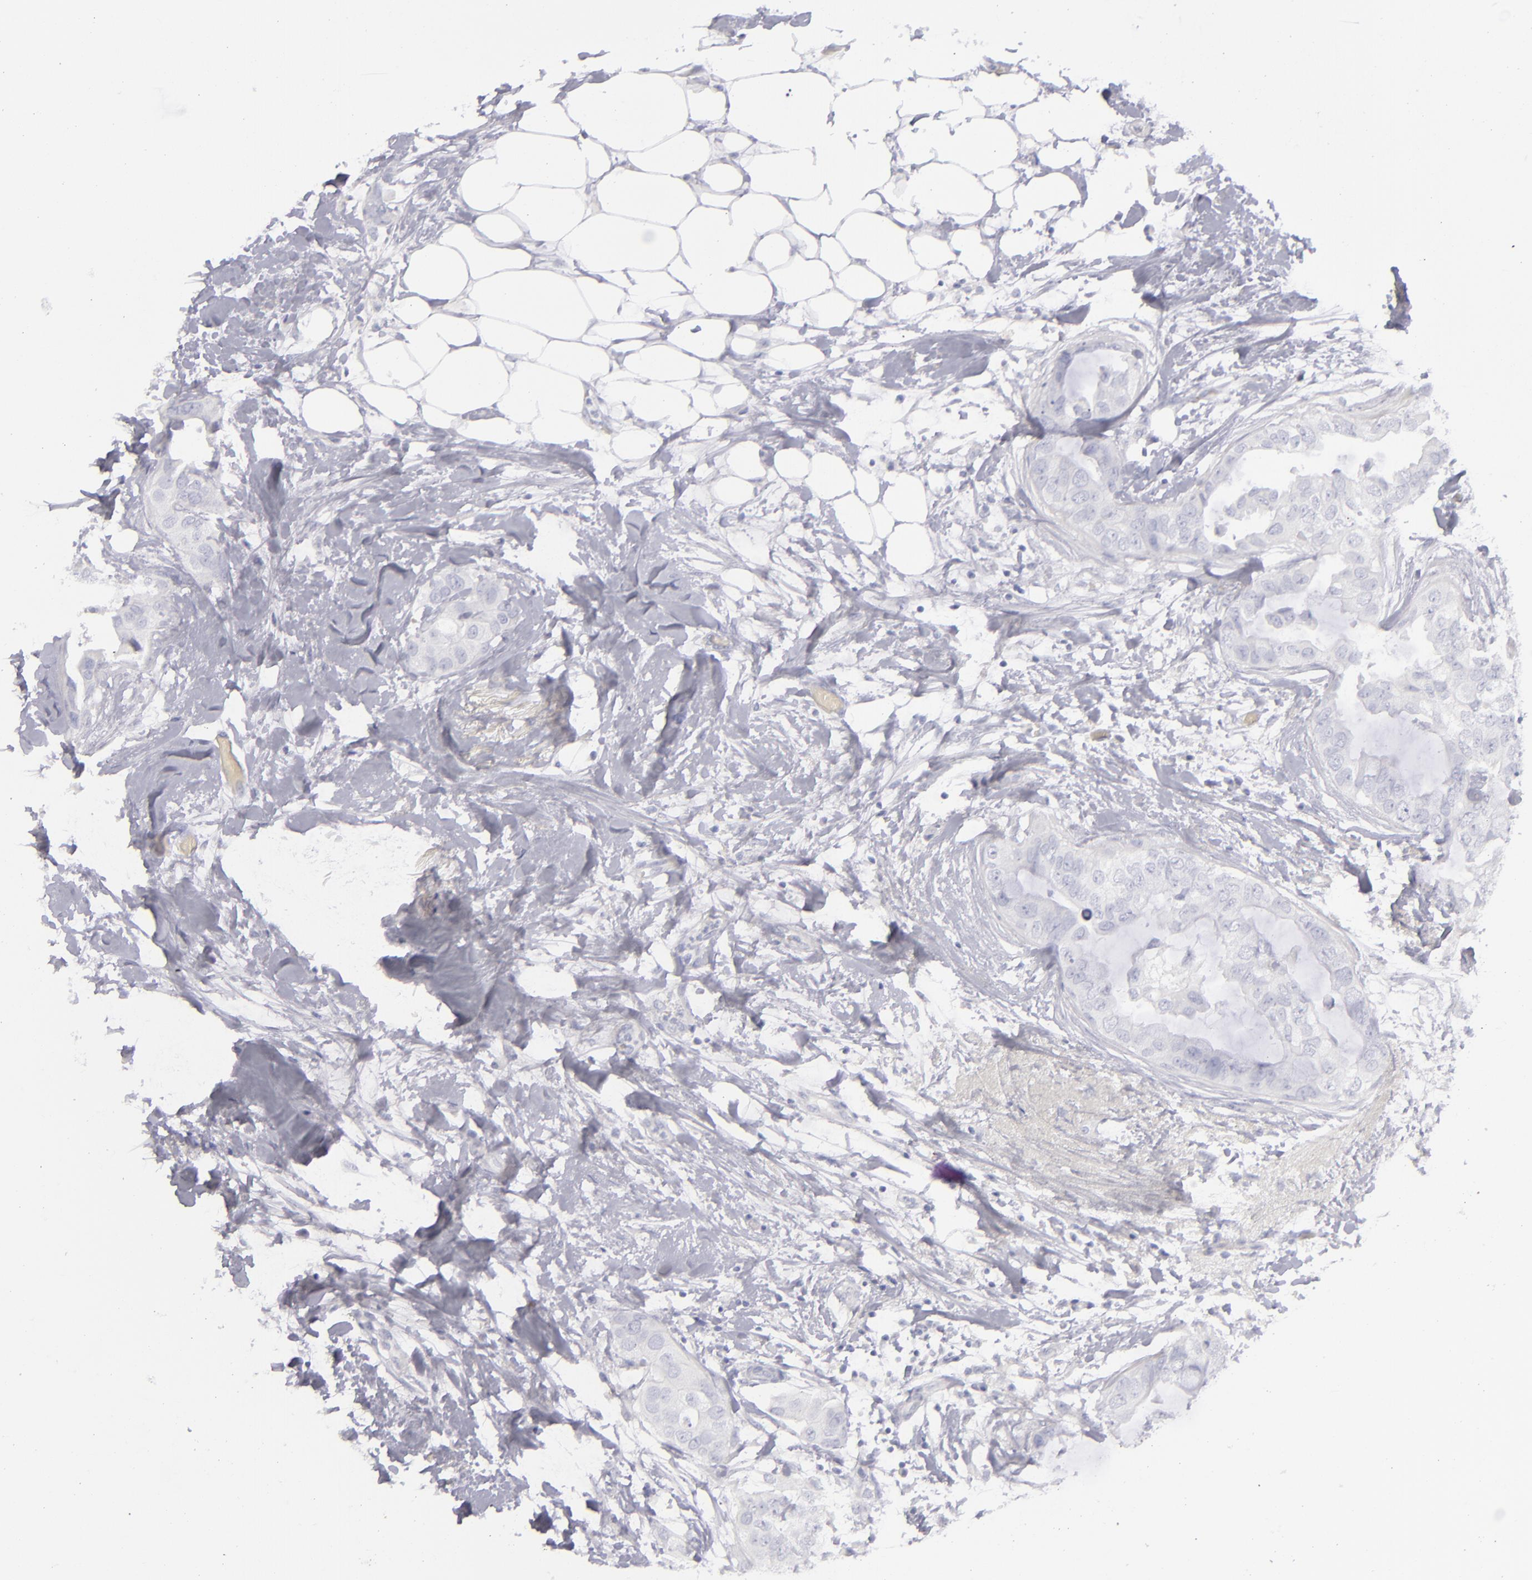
{"staining": {"intensity": "negative", "quantity": "none", "location": "none"}, "tissue": "breast cancer", "cell_type": "Tumor cells", "image_type": "cancer", "snomed": [{"axis": "morphology", "description": "Duct carcinoma"}, {"axis": "topography", "description": "Breast"}], "caption": "This is a image of immunohistochemistry staining of breast cancer (invasive ductal carcinoma), which shows no expression in tumor cells. The staining was performed using DAB to visualize the protein expression in brown, while the nuclei were stained in blue with hematoxylin (Magnification: 20x).", "gene": "CD22", "patient": {"sex": "female", "age": 40}}